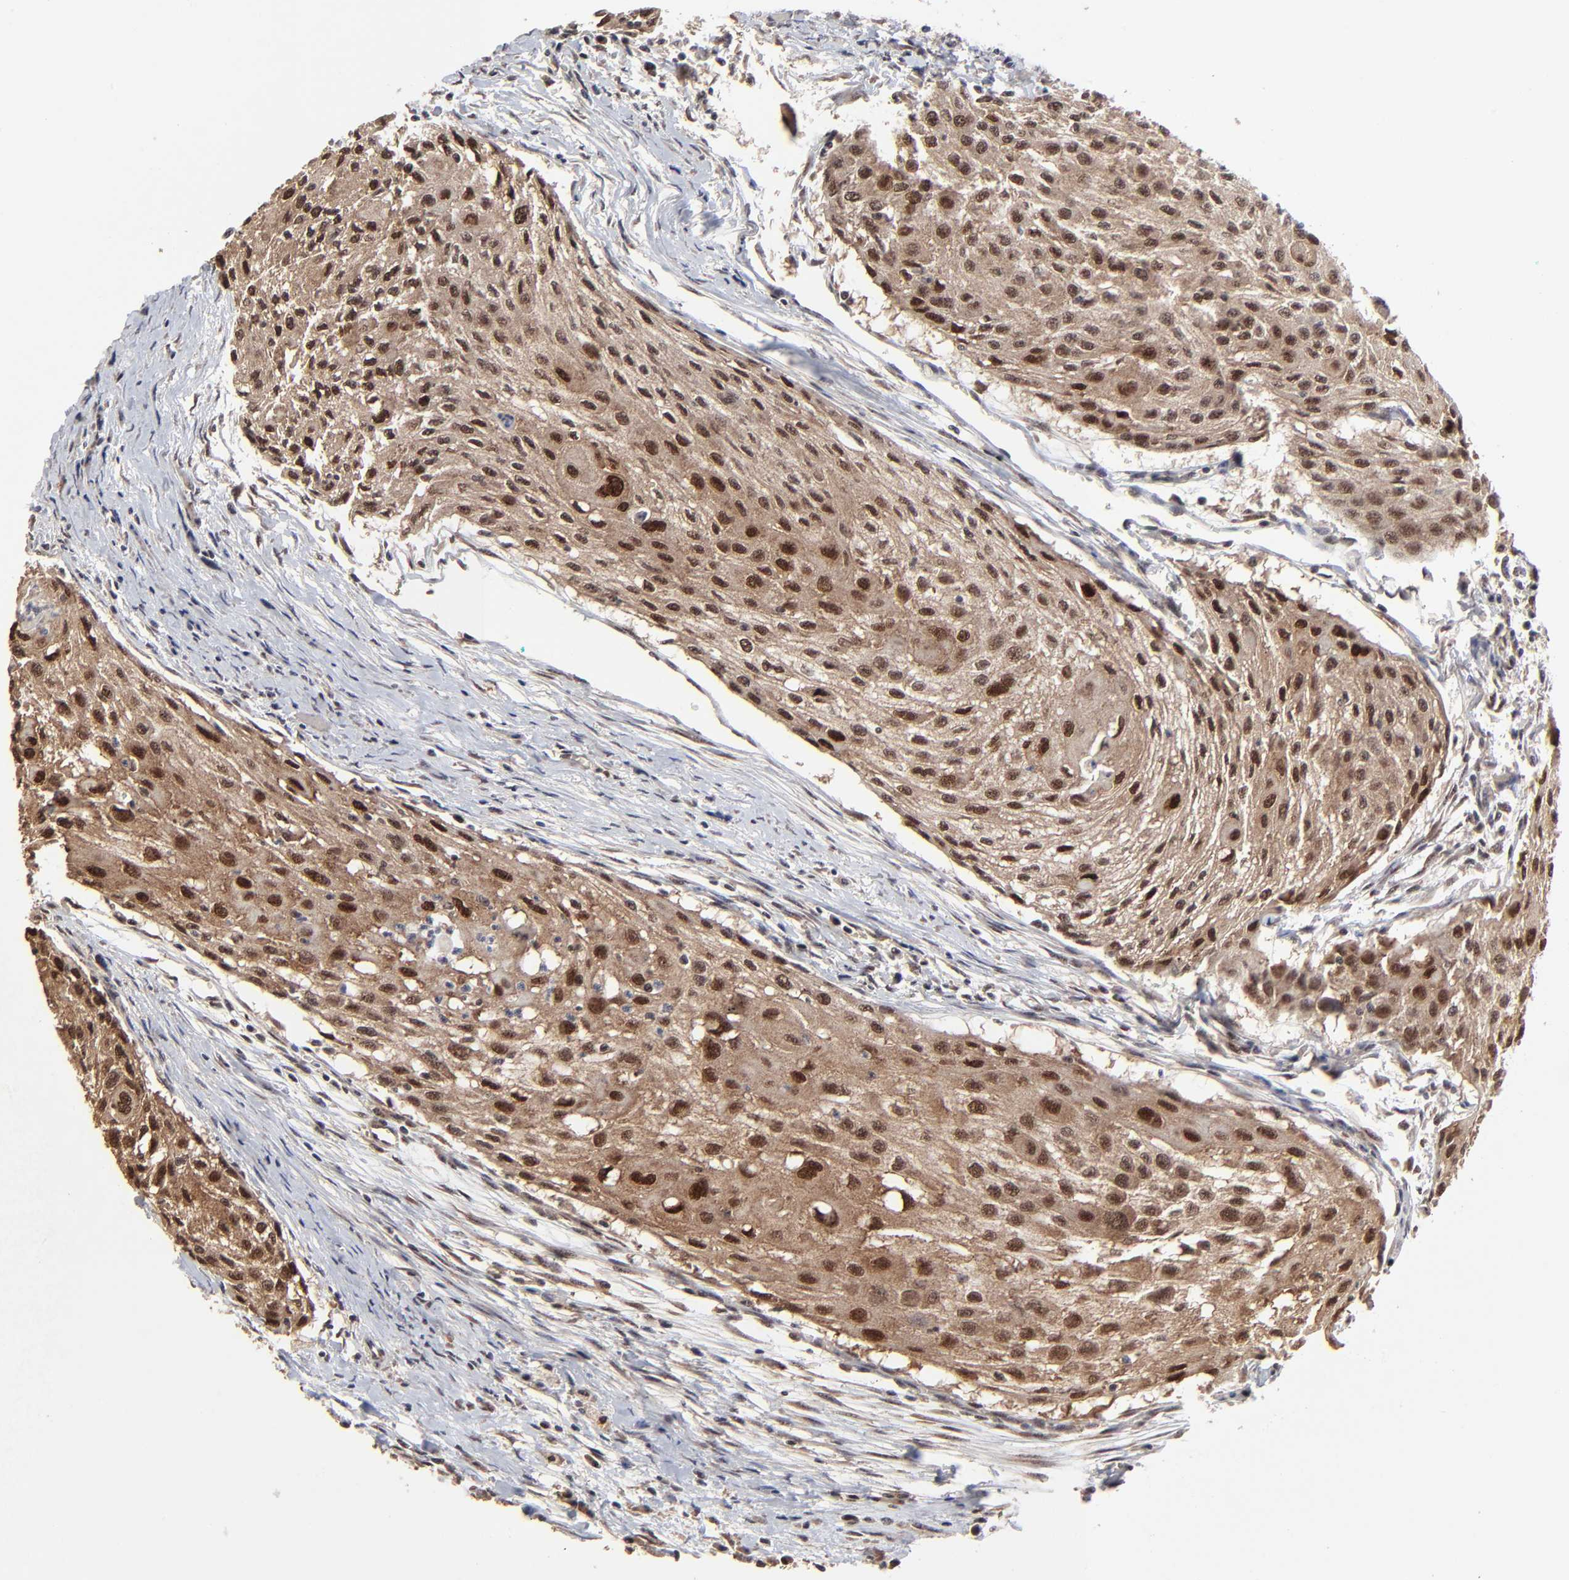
{"staining": {"intensity": "strong", "quantity": ">75%", "location": "cytoplasmic/membranous,nuclear"}, "tissue": "head and neck cancer", "cell_type": "Tumor cells", "image_type": "cancer", "snomed": [{"axis": "morphology", "description": "Squamous cell carcinoma, NOS"}, {"axis": "topography", "description": "Head-Neck"}], "caption": "Human head and neck cancer (squamous cell carcinoma) stained with a brown dye exhibits strong cytoplasmic/membranous and nuclear positive positivity in about >75% of tumor cells.", "gene": "FRMD8", "patient": {"sex": "male", "age": 64}}